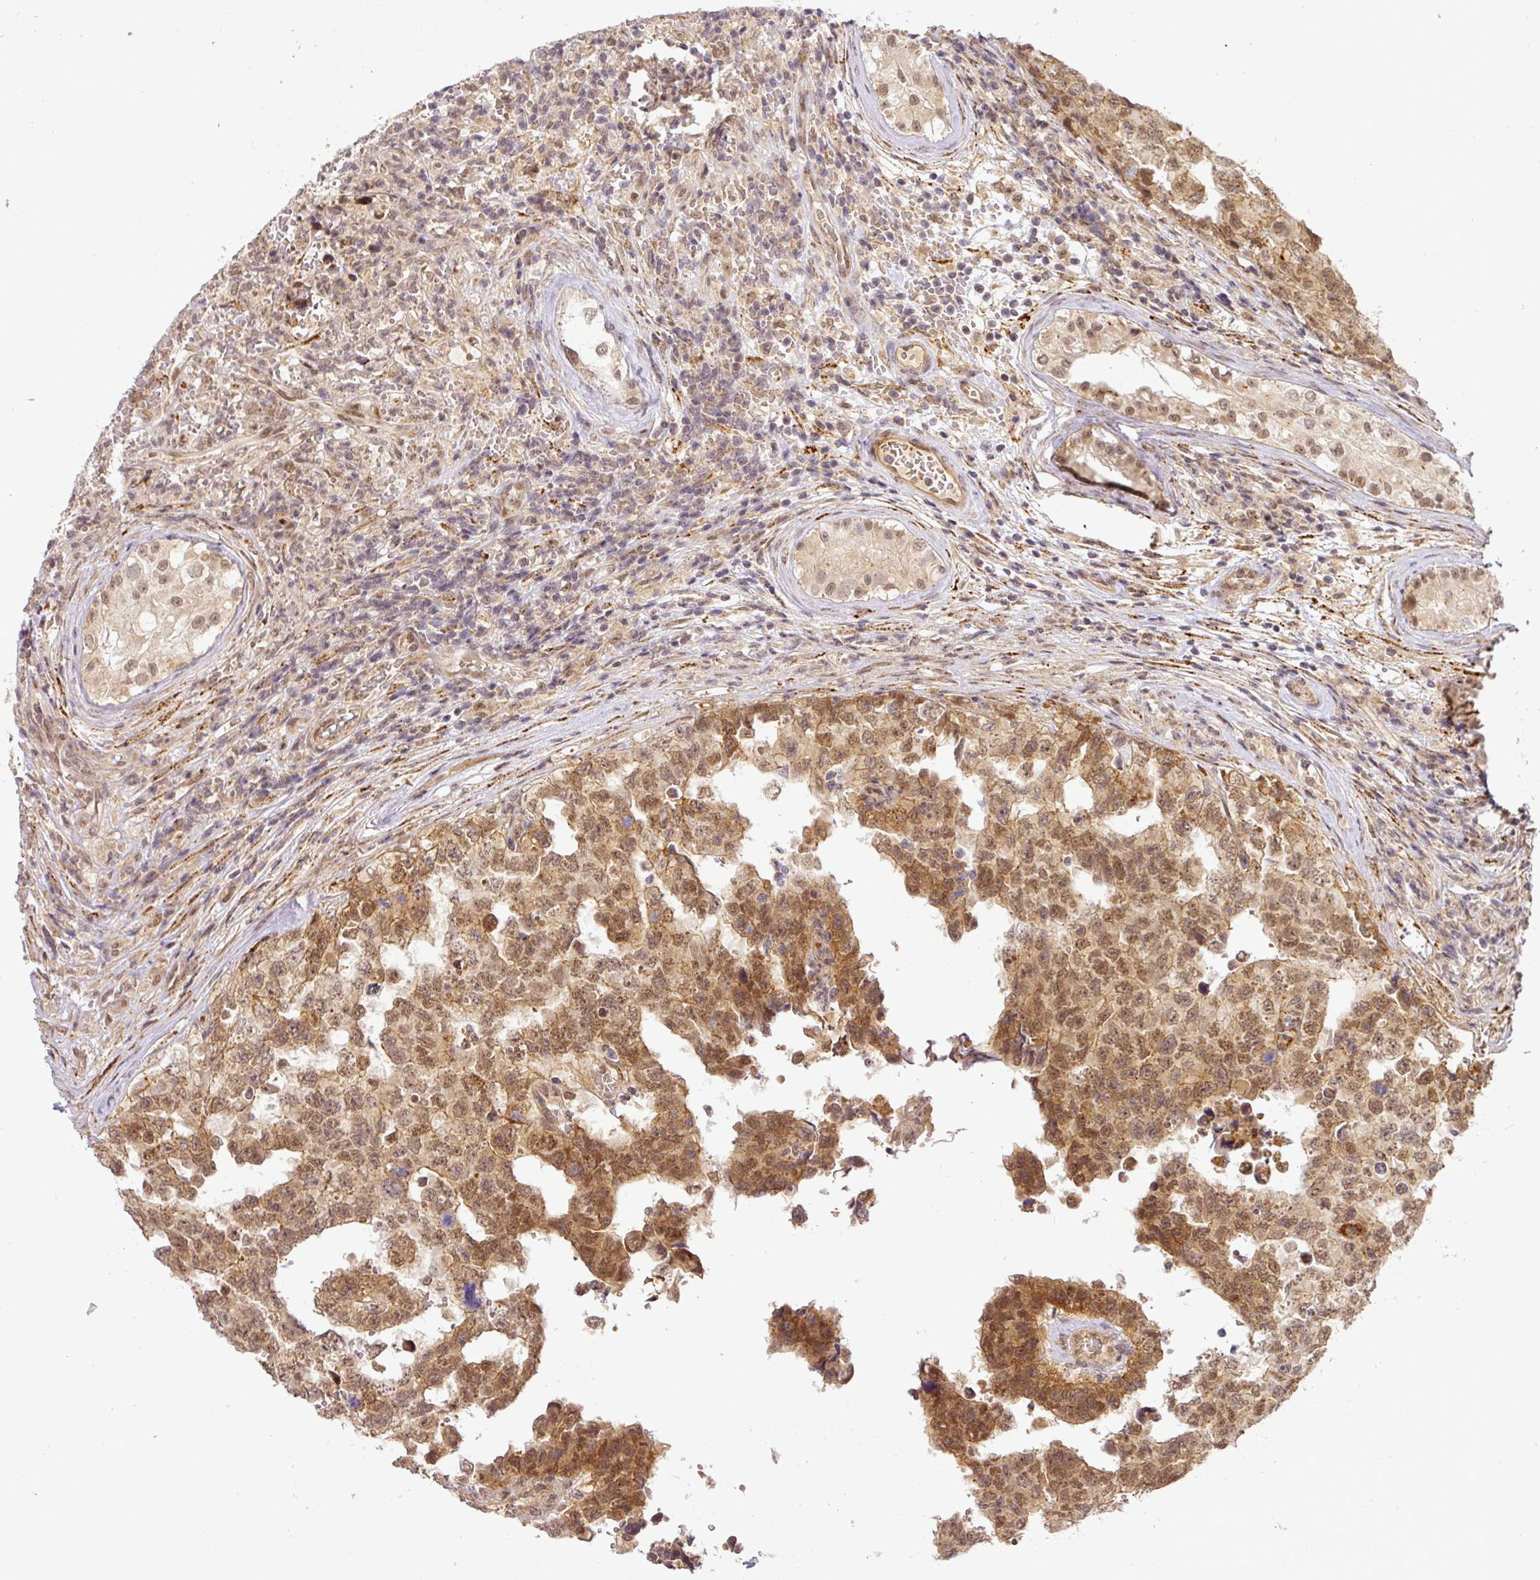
{"staining": {"intensity": "moderate", "quantity": ">75%", "location": "cytoplasmic/membranous,nuclear"}, "tissue": "testis cancer", "cell_type": "Tumor cells", "image_type": "cancer", "snomed": [{"axis": "morphology", "description": "Normal tissue, NOS"}, {"axis": "morphology", "description": "Carcinoma, Embryonal, NOS"}, {"axis": "topography", "description": "Testis"}, {"axis": "topography", "description": "Epididymis"}], "caption": "The immunohistochemical stain labels moderate cytoplasmic/membranous and nuclear staining in tumor cells of testis cancer tissue.", "gene": "C1orf226", "patient": {"sex": "male", "age": 25}}